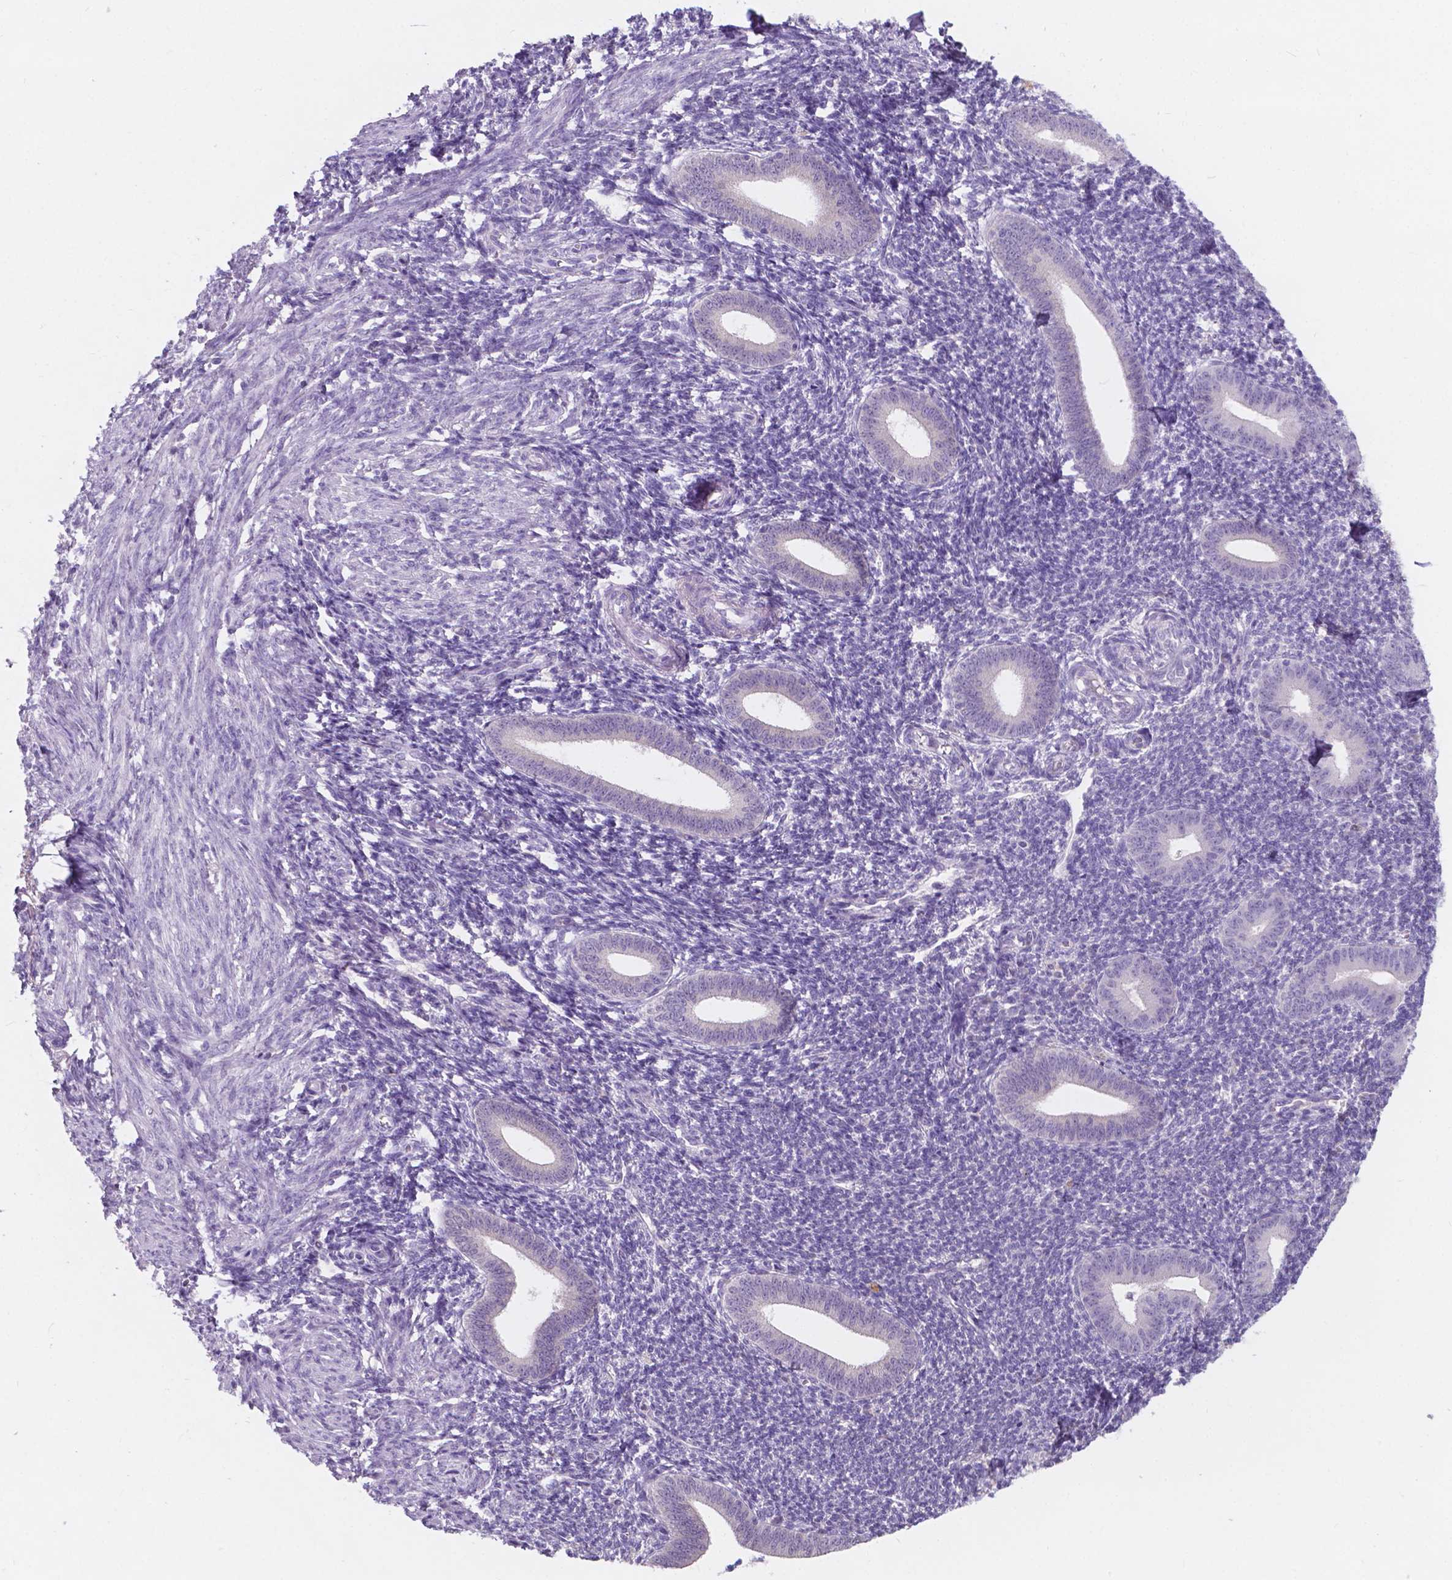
{"staining": {"intensity": "negative", "quantity": "none", "location": "none"}, "tissue": "endometrium", "cell_type": "Cells in endometrial stroma", "image_type": "normal", "snomed": [{"axis": "morphology", "description": "Normal tissue, NOS"}, {"axis": "topography", "description": "Endometrium"}], "caption": "High power microscopy photomicrograph of an immunohistochemistry (IHC) micrograph of normal endometrium, revealing no significant expression in cells in endometrial stroma. (DAB IHC with hematoxylin counter stain).", "gene": "IREB2", "patient": {"sex": "female", "age": 25}}